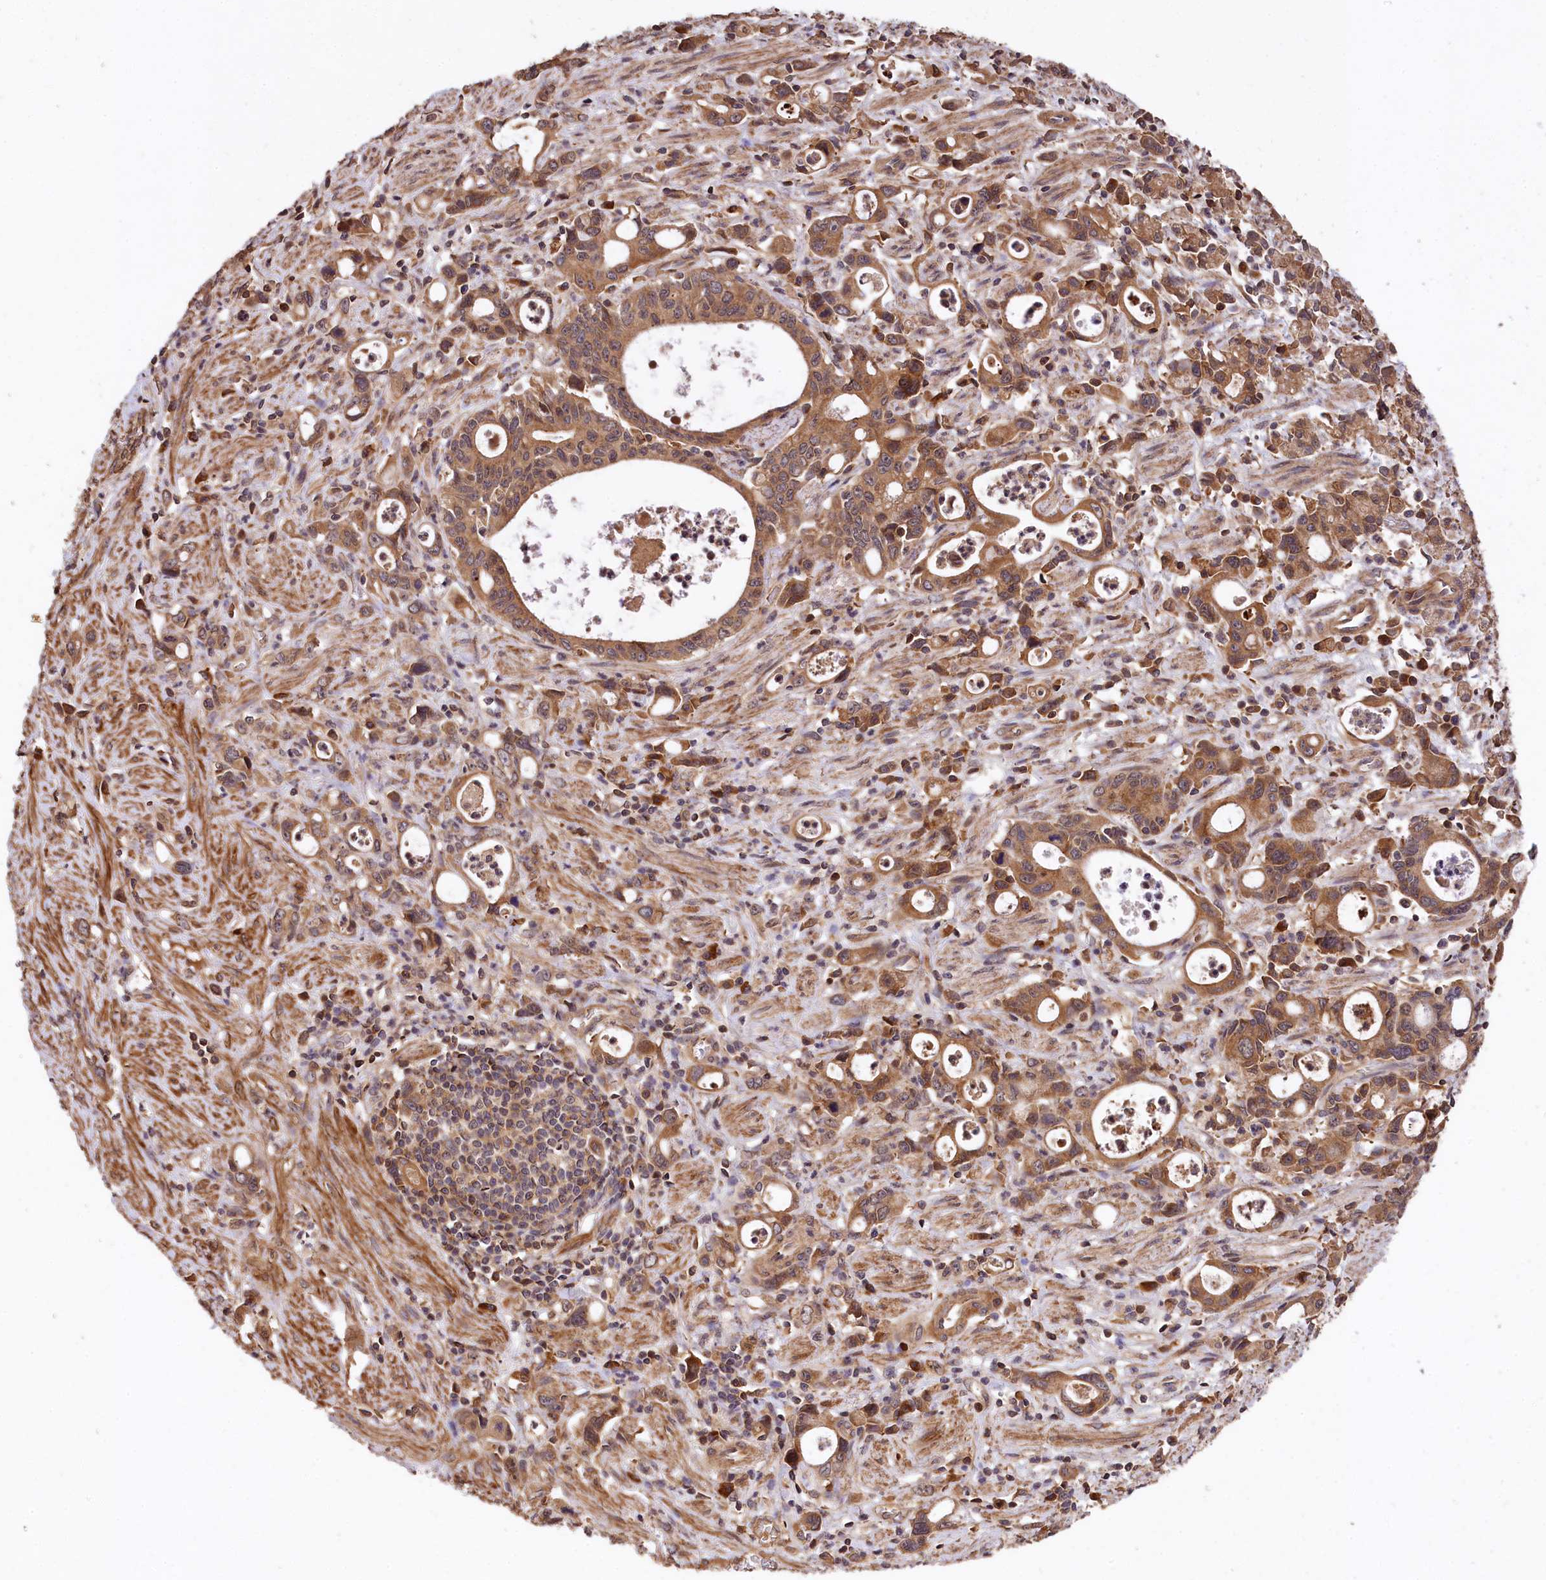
{"staining": {"intensity": "moderate", "quantity": ">75%", "location": "cytoplasmic/membranous"}, "tissue": "stomach cancer", "cell_type": "Tumor cells", "image_type": "cancer", "snomed": [{"axis": "morphology", "description": "Adenocarcinoma, NOS"}, {"axis": "topography", "description": "Stomach, lower"}], "caption": "IHC histopathology image of neoplastic tissue: stomach cancer stained using IHC exhibits medium levels of moderate protein expression localized specifically in the cytoplasmic/membranous of tumor cells, appearing as a cytoplasmic/membranous brown color.", "gene": "MCF2L2", "patient": {"sex": "female", "age": 43}}